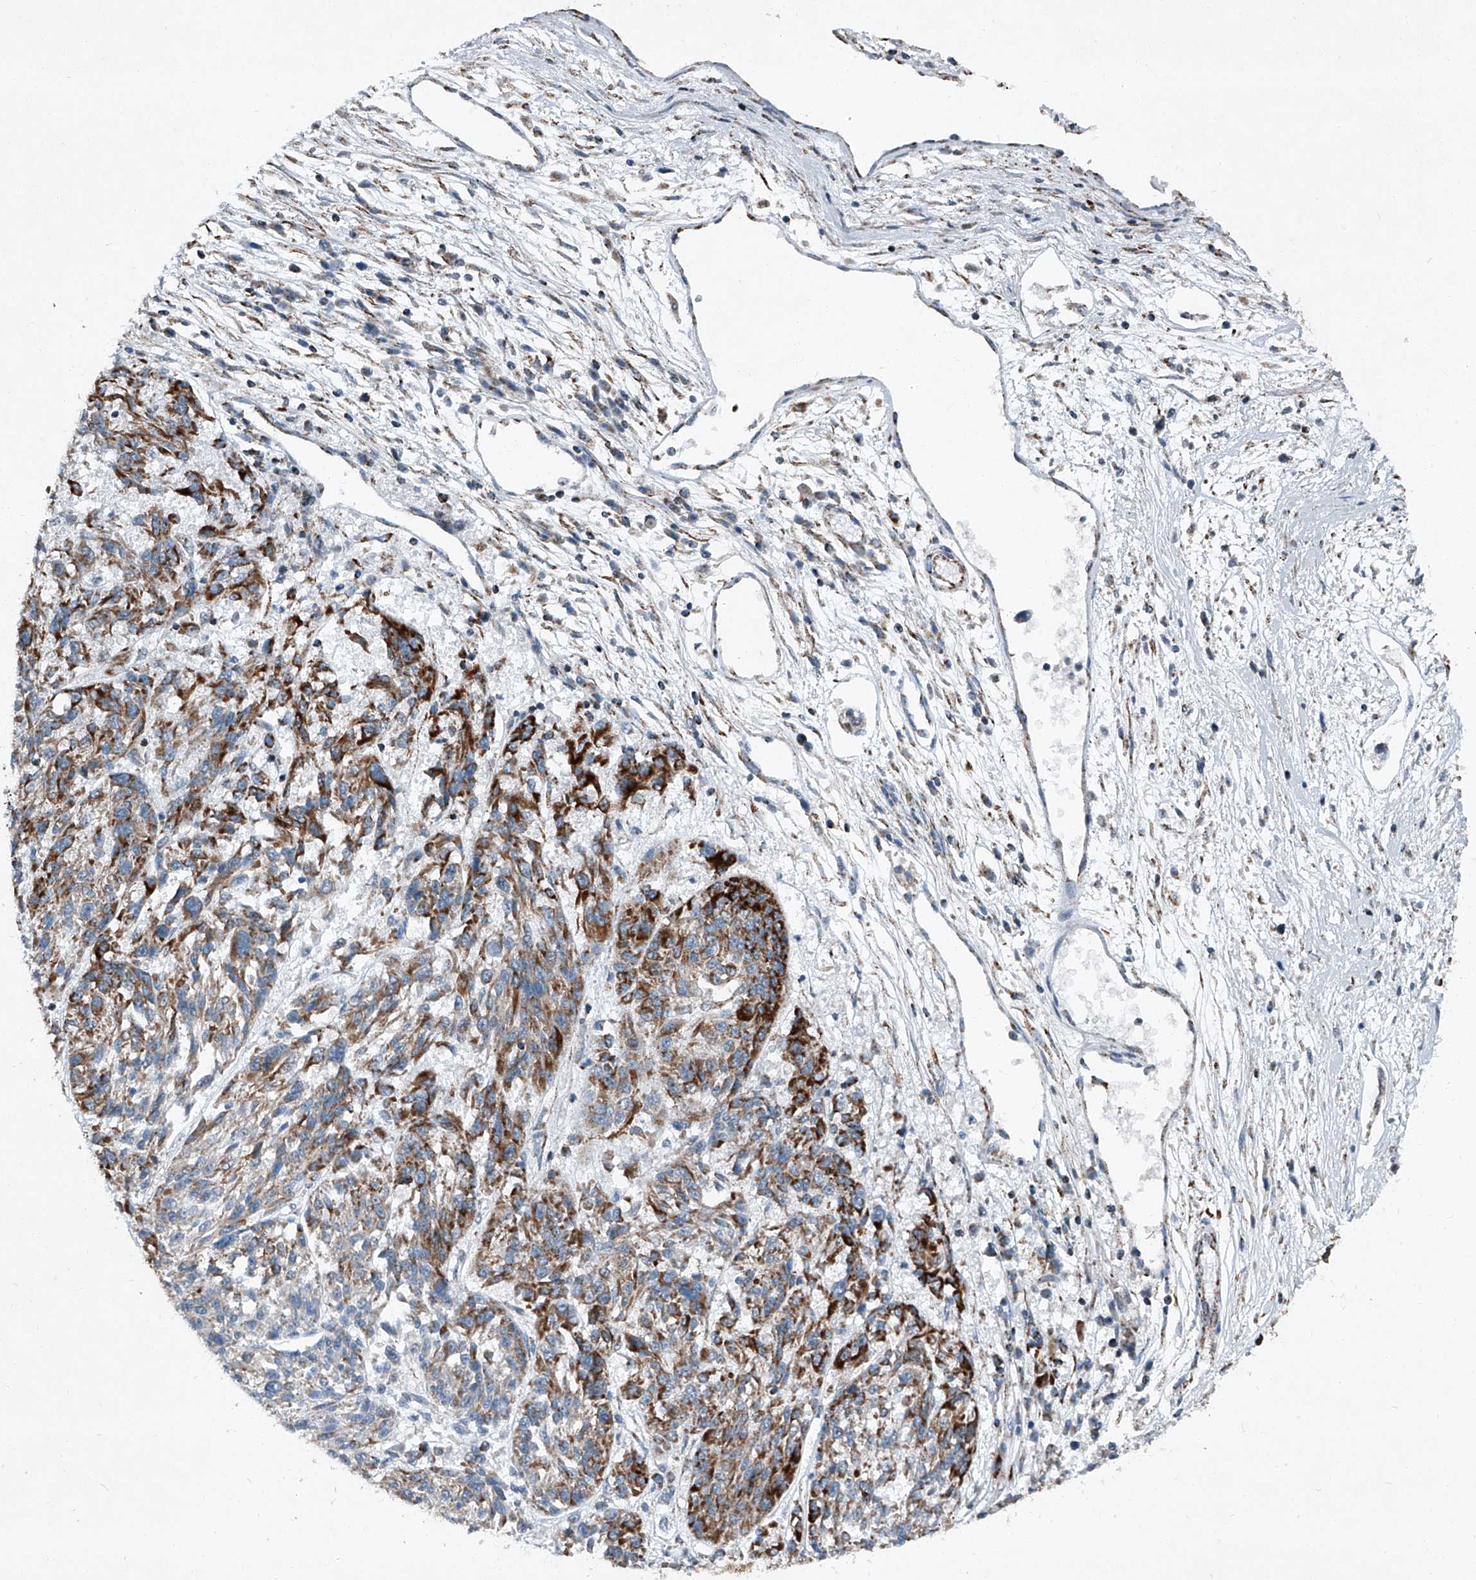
{"staining": {"intensity": "strong", "quantity": "25%-75%", "location": "cytoplasmic/membranous"}, "tissue": "melanoma", "cell_type": "Tumor cells", "image_type": "cancer", "snomed": [{"axis": "morphology", "description": "Malignant melanoma, NOS"}, {"axis": "topography", "description": "Skin"}], "caption": "A brown stain shows strong cytoplasmic/membranous positivity of a protein in malignant melanoma tumor cells.", "gene": "CHRNA7", "patient": {"sex": "male", "age": 53}}